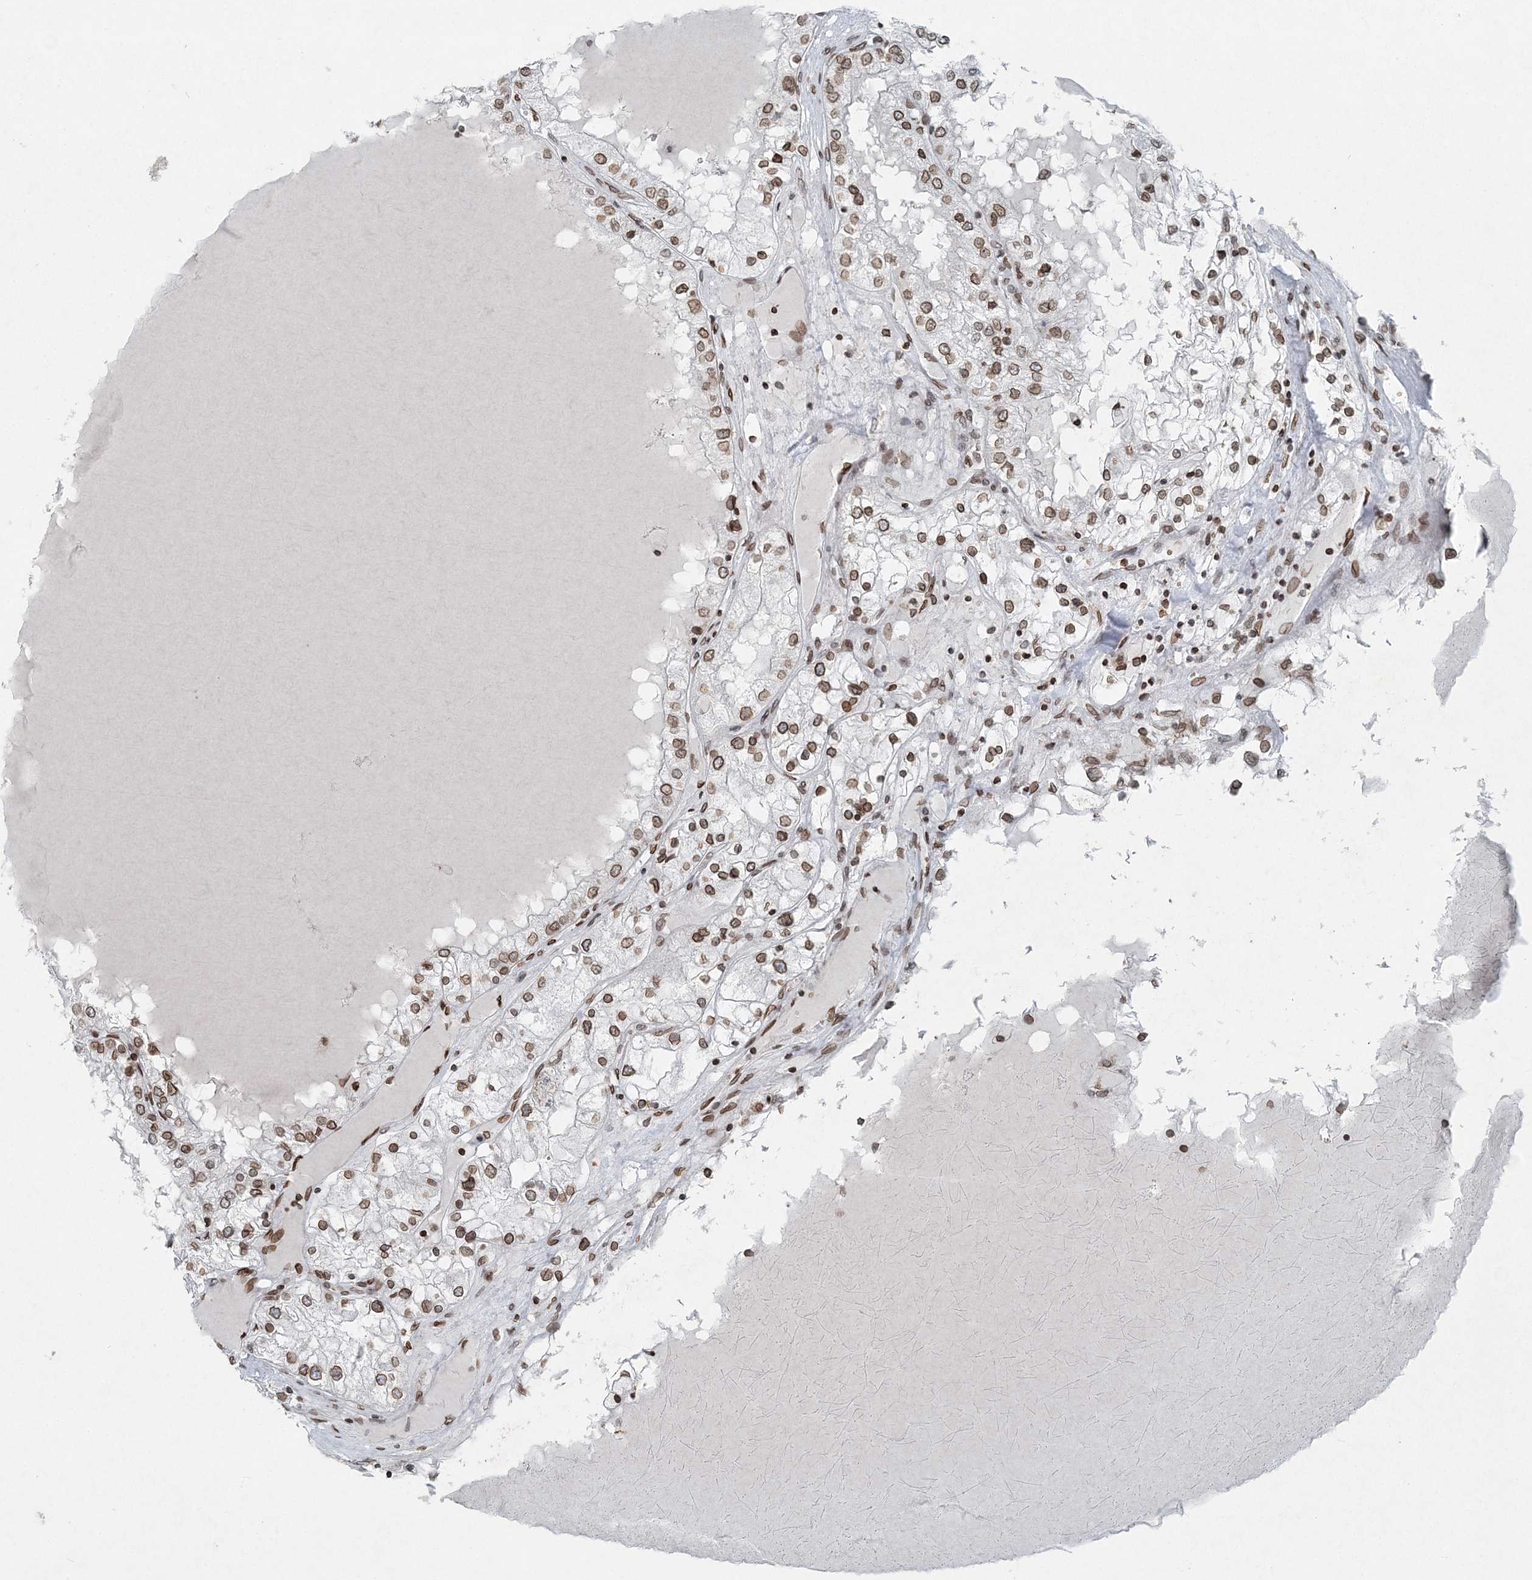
{"staining": {"intensity": "moderate", "quantity": ">75%", "location": "cytoplasmic/membranous,nuclear"}, "tissue": "renal cancer", "cell_type": "Tumor cells", "image_type": "cancer", "snomed": [{"axis": "morphology", "description": "Adenocarcinoma, NOS"}, {"axis": "topography", "description": "Kidney"}], "caption": "A brown stain highlights moderate cytoplasmic/membranous and nuclear positivity of a protein in human adenocarcinoma (renal) tumor cells. Using DAB (brown) and hematoxylin (blue) stains, captured at high magnification using brightfield microscopy.", "gene": "GJD4", "patient": {"sex": "male", "age": 68}}